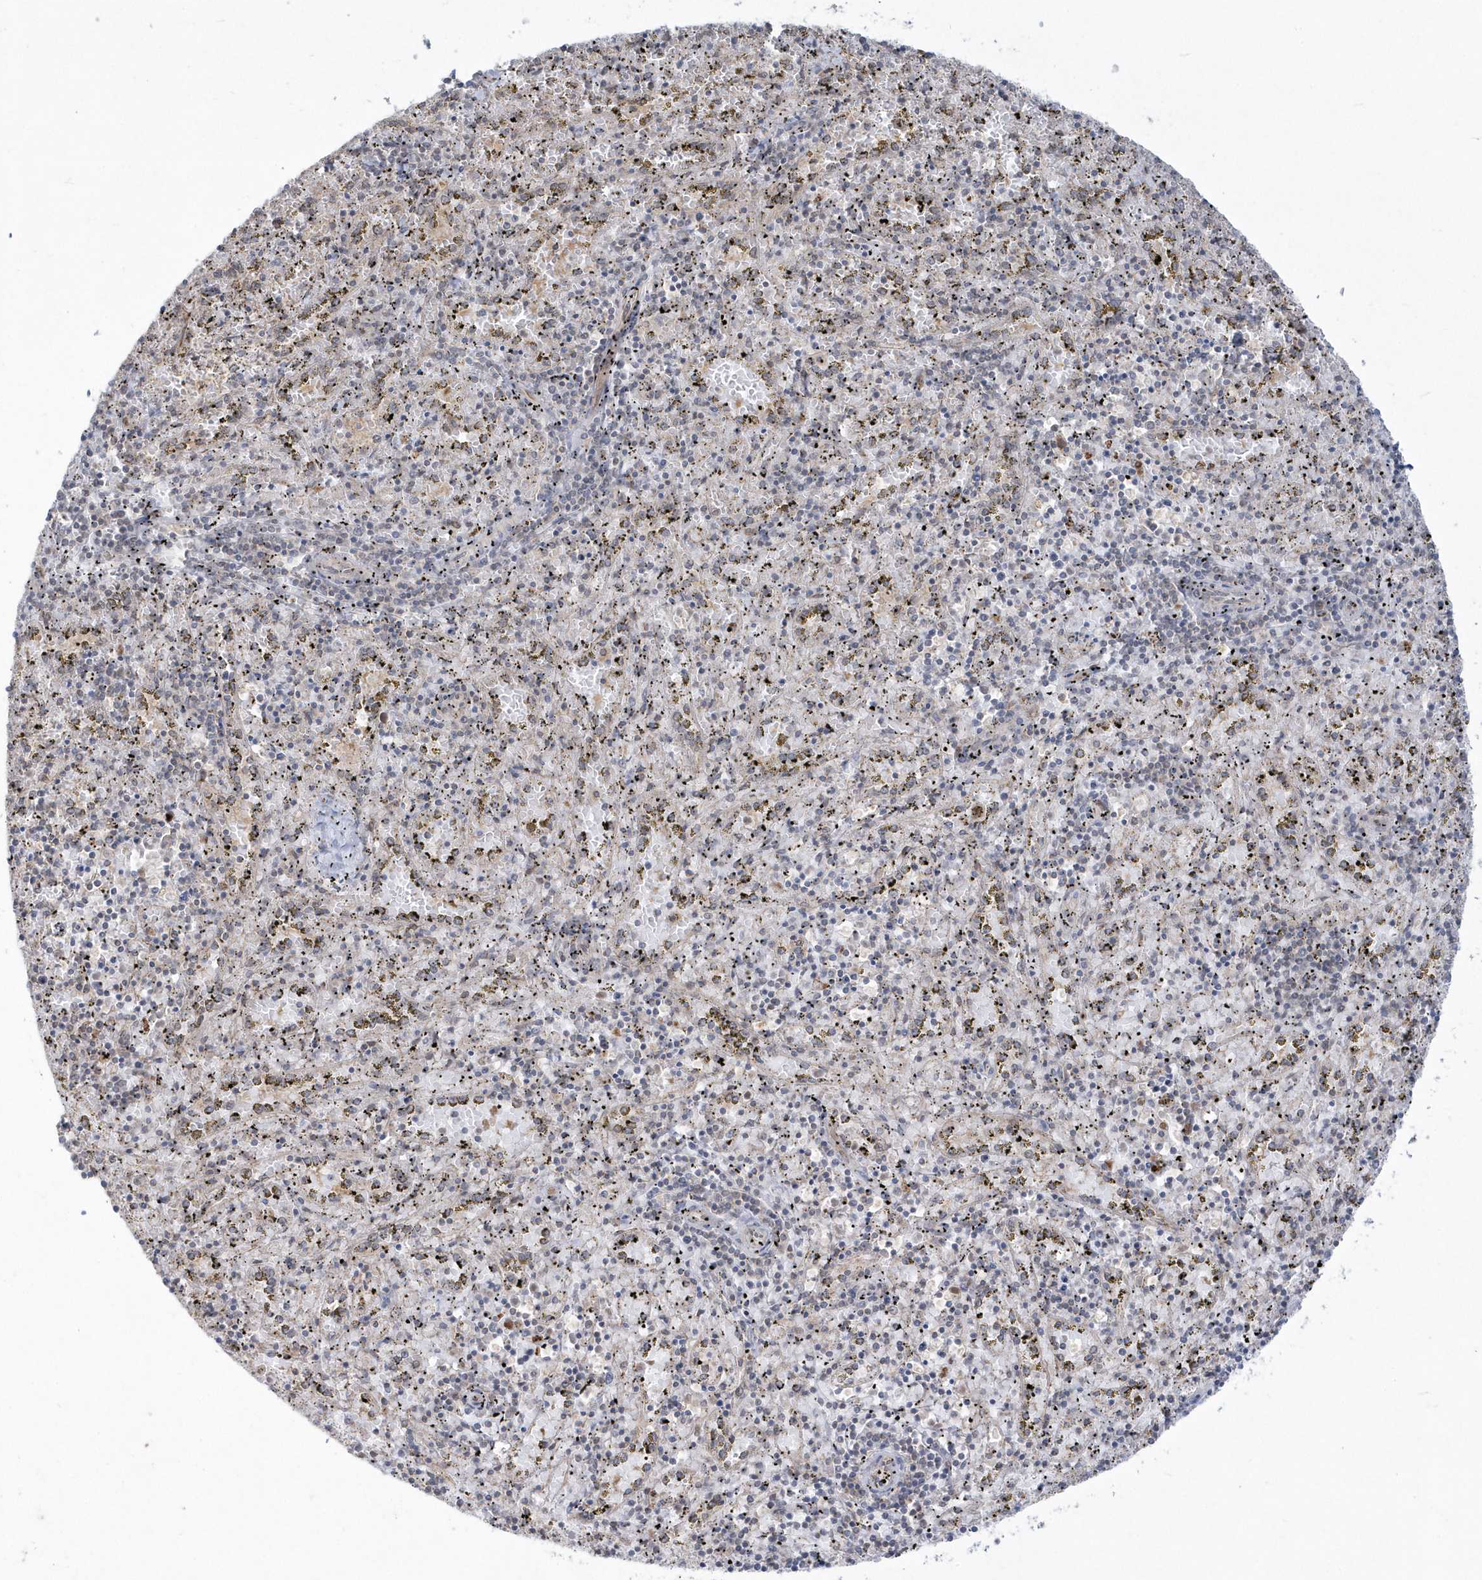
{"staining": {"intensity": "negative", "quantity": "none", "location": "none"}, "tissue": "spleen", "cell_type": "Cells in red pulp", "image_type": "normal", "snomed": [{"axis": "morphology", "description": "Normal tissue, NOS"}, {"axis": "topography", "description": "Spleen"}], "caption": "This is an immunohistochemistry (IHC) histopathology image of benign spleen. There is no expression in cells in red pulp.", "gene": "DHX57", "patient": {"sex": "male", "age": 11}}